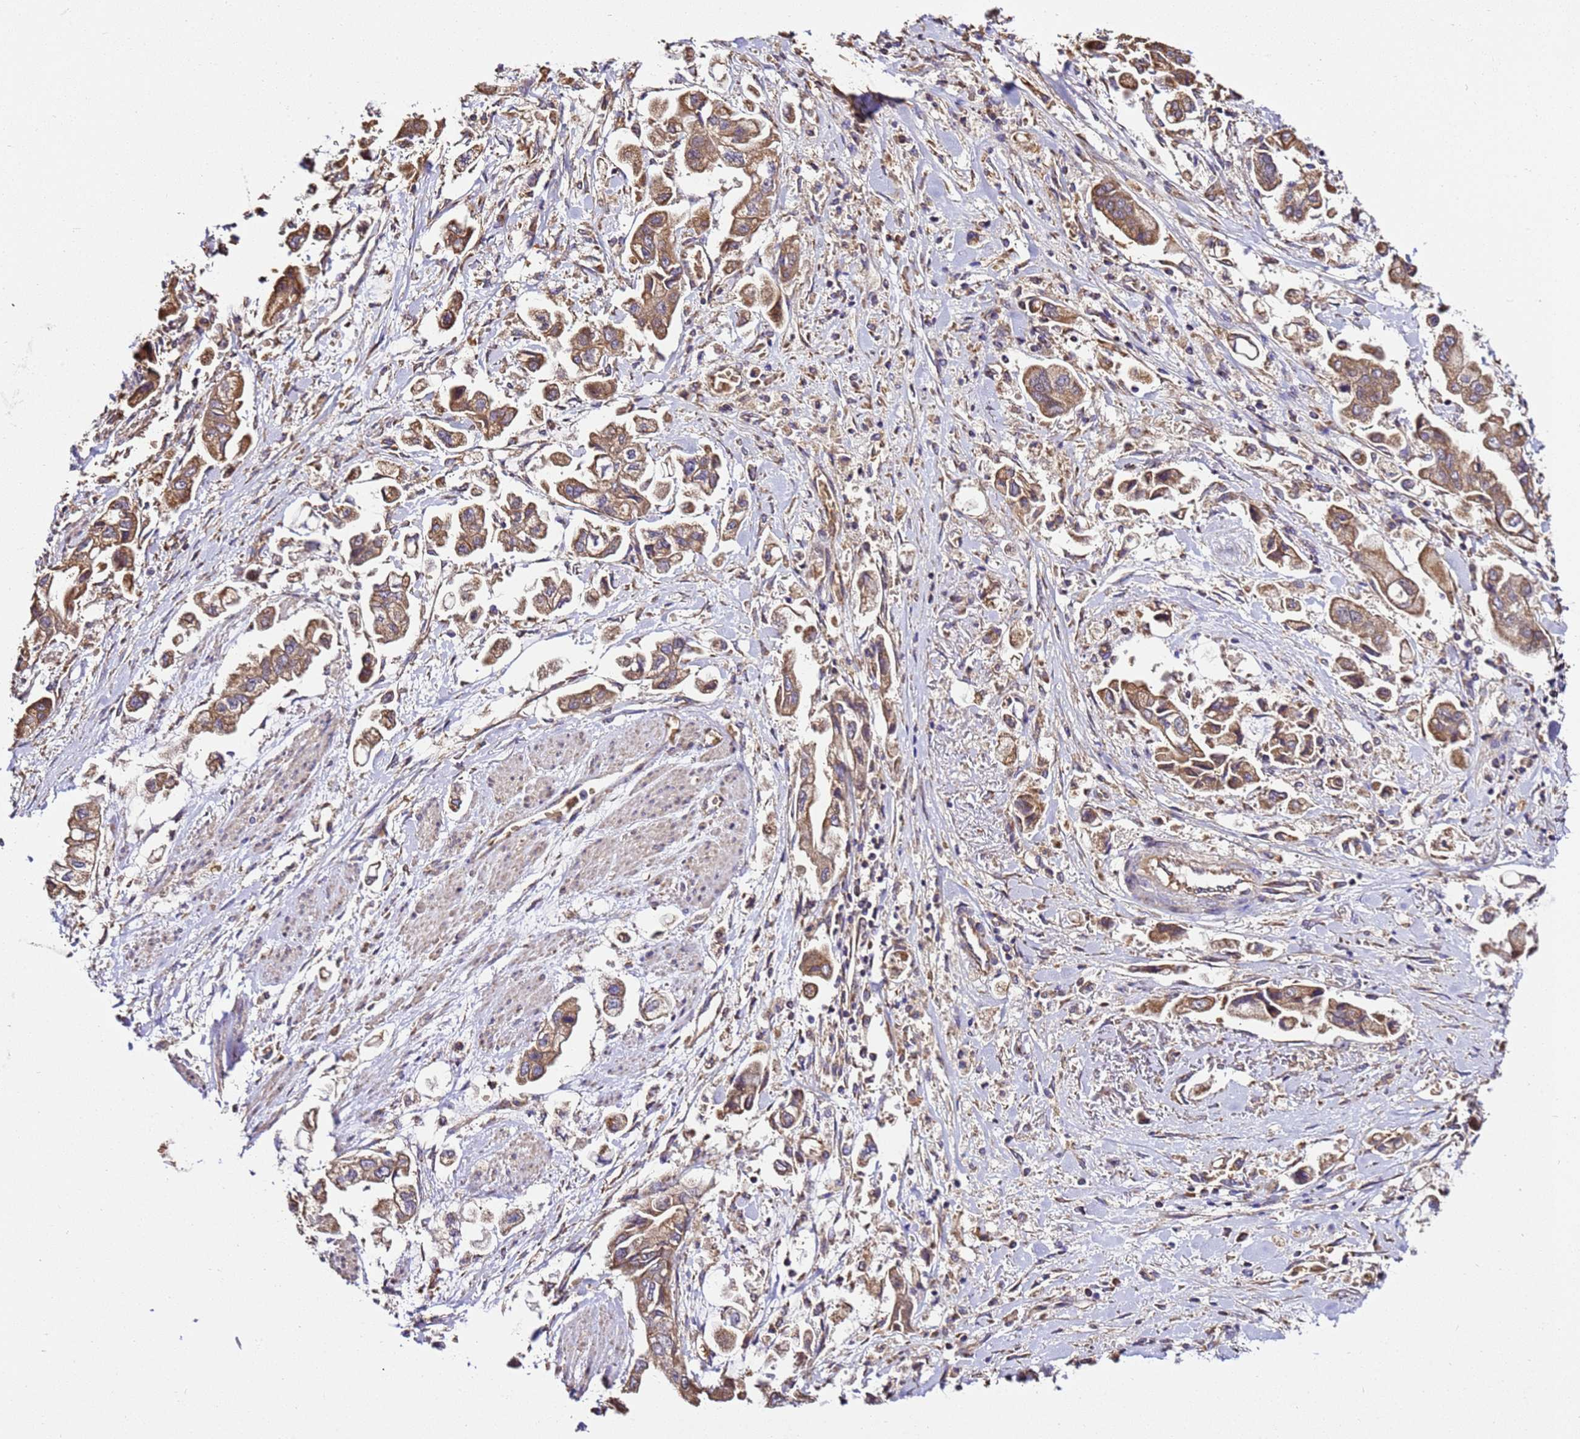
{"staining": {"intensity": "moderate", "quantity": ">75%", "location": "cytoplasmic/membranous"}, "tissue": "stomach cancer", "cell_type": "Tumor cells", "image_type": "cancer", "snomed": [{"axis": "morphology", "description": "Adenocarcinoma, NOS"}, {"axis": "topography", "description": "Stomach"}], "caption": "This image exhibits stomach cancer stained with immunohistochemistry (IHC) to label a protein in brown. The cytoplasmic/membranous of tumor cells show moderate positivity for the protein. Nuclei are counter-stained blue.", "gene": "LRRIQ1", "patient": {"sex": "male", "age": 62}}